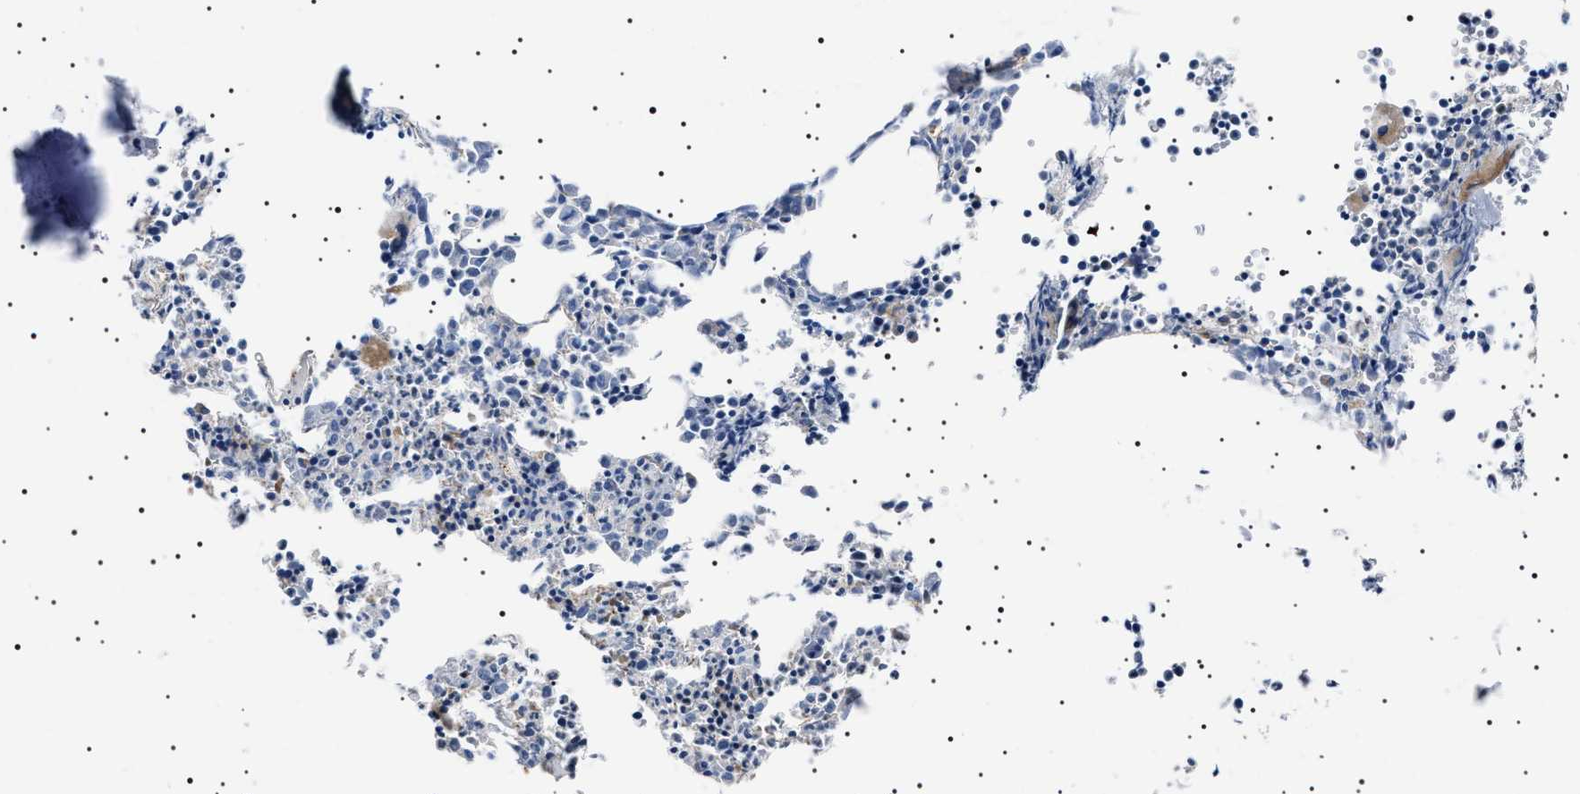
{"staining": {"intensity": "moderate", "quantity": "<25%", "location": "cytoplasmic/membranous"}, "tissue": "bone marrow", "cell_type": "Hematopoietic cells", "image_type": "normal", "snomed": [{"axis": "morphology", "description": "Normal tissue, NOS"}, {"axis": "morphology", "description": "Inflammation, NOS"}, {"axis": "topography", "description": "Bone marrow"}], "caption": "Protein staining demonstrates moderate cytoplasmic/membranous positivity in about <25% of hematopoietic cells in normal bone marrow. (brown staining indicates protein expression, while blue staining denotes nuclei).", "gene": "NEU1", "patient": {"sex": "male", "age": 31}}